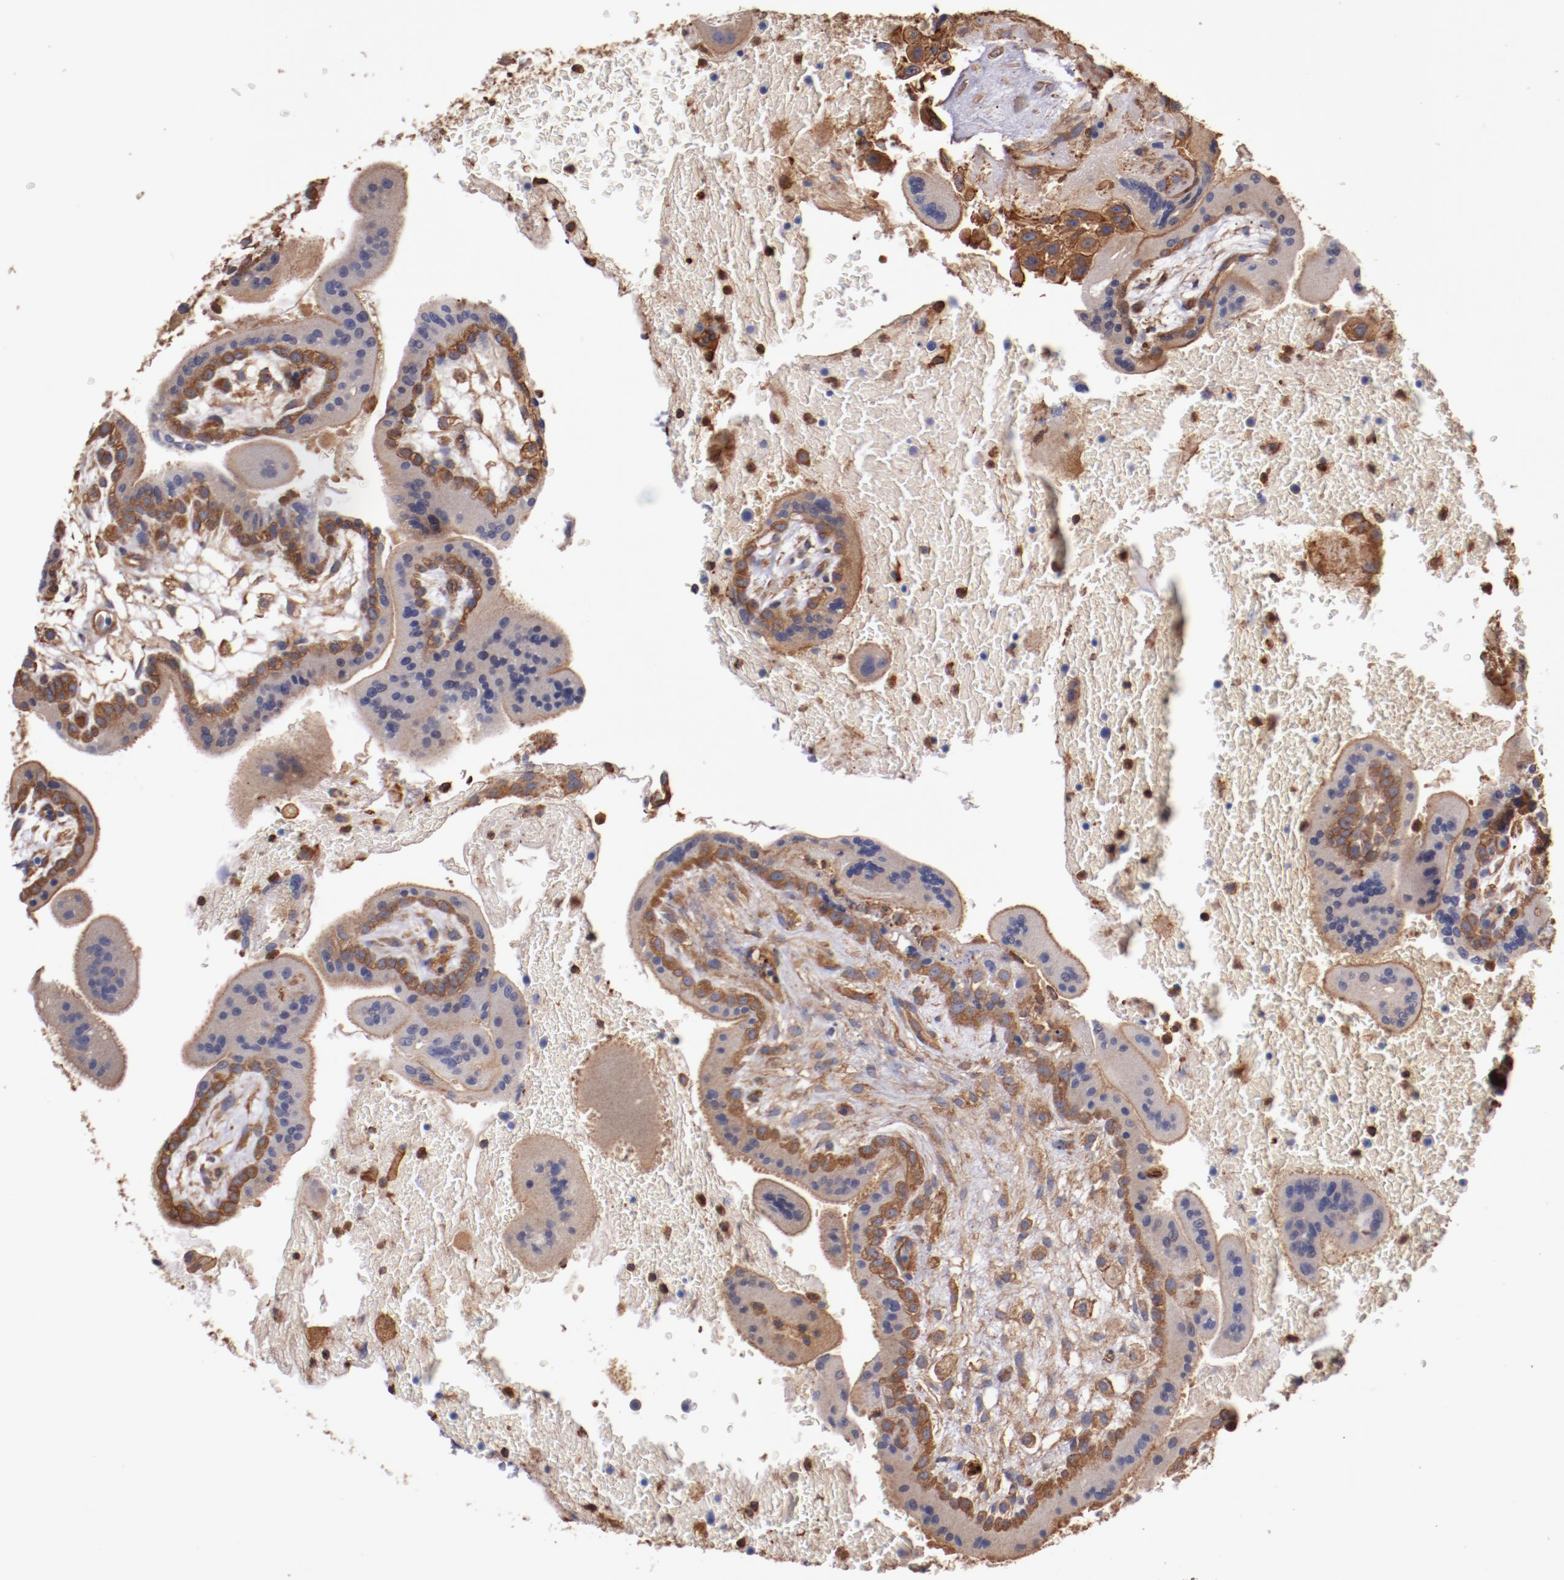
{"staining": {"intensity": "strong", "quantity": ">75%", "location": "cytoplasmic/membranous"}, "tissue": "placenta", "cell_type": "Decidual cells", "image_type": "normal", "snomed": [{"axis": "morphology", "description": "Normal tissue, NOS"}, {"axis": "topography", "description": "Placenta"}], "caption": "Decidual cells exhibit high levels of strong cytoplasmic/membranous staining in approximately >75% of cells in normal human placenta. Using DAB (3,3'-diaminobenzidine) (brown) and hematoxylin (blue) stains, captured at high magnification using brightfield microscopy.", "gene": "TMOD3", "patient": {"sex": "female", "age": 35}}